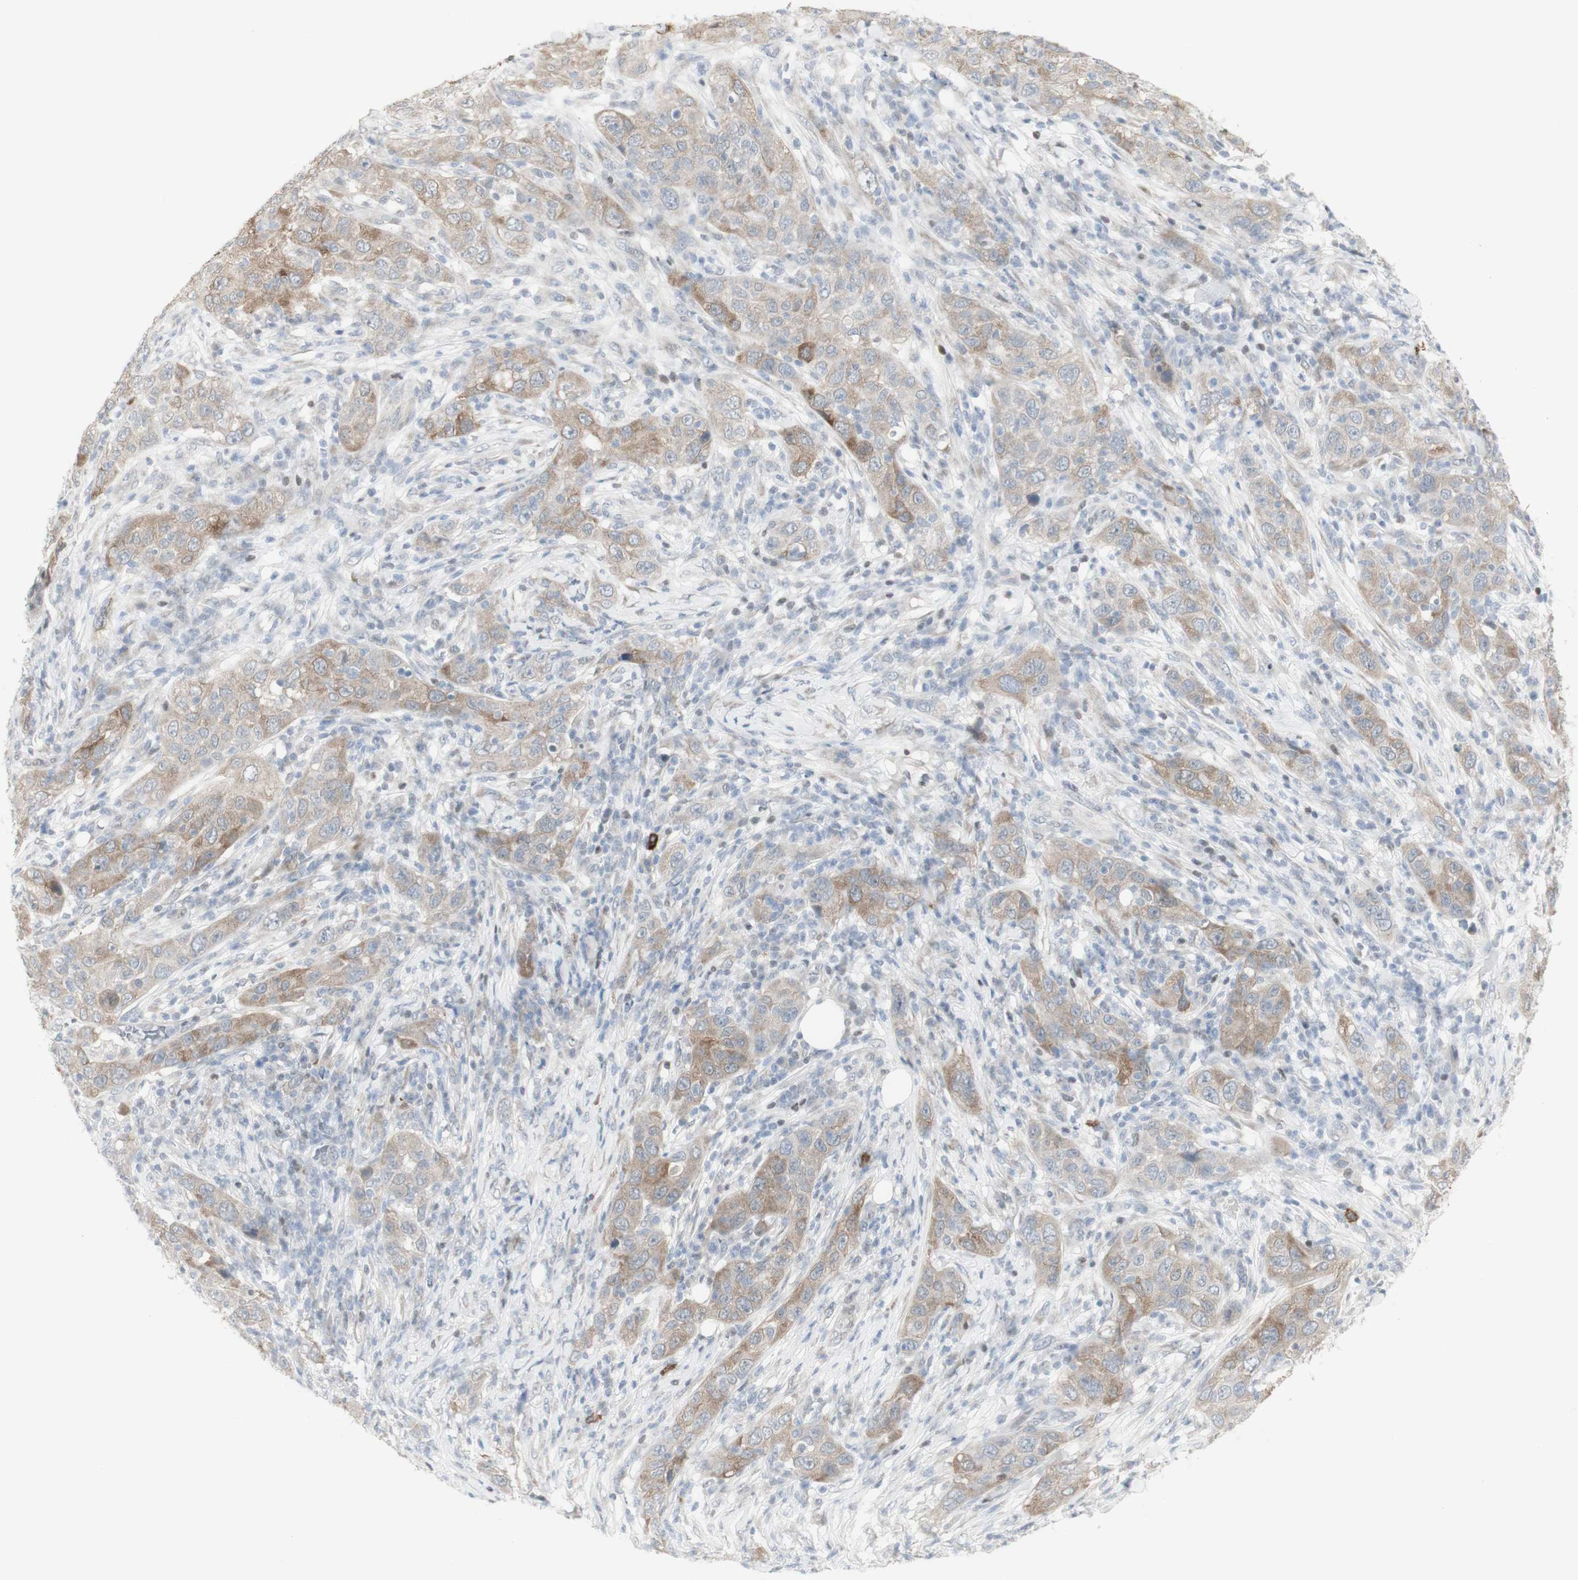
{"staining": {"intensity": "moderate", "quantity": ">75%", "location": "cytoplasmic/membranous"}, "tissue": "skin cancer", "cell_type": "Tumor cells", "image_type": "cancer", "snomed": [{"axis": "morphology", "description": "Squamous cell carcinoma, NOS"}, {"axis": "topography", "description": "Skin"}], "caption": "A histopathology image of human skin squamous cell carcinoma stained for a protein exhibits moderate cytoplasmic/membranous brown staining in tumor cells.", "gene": "C1orf116", "patient": {"sex": "female", "age": 88}}